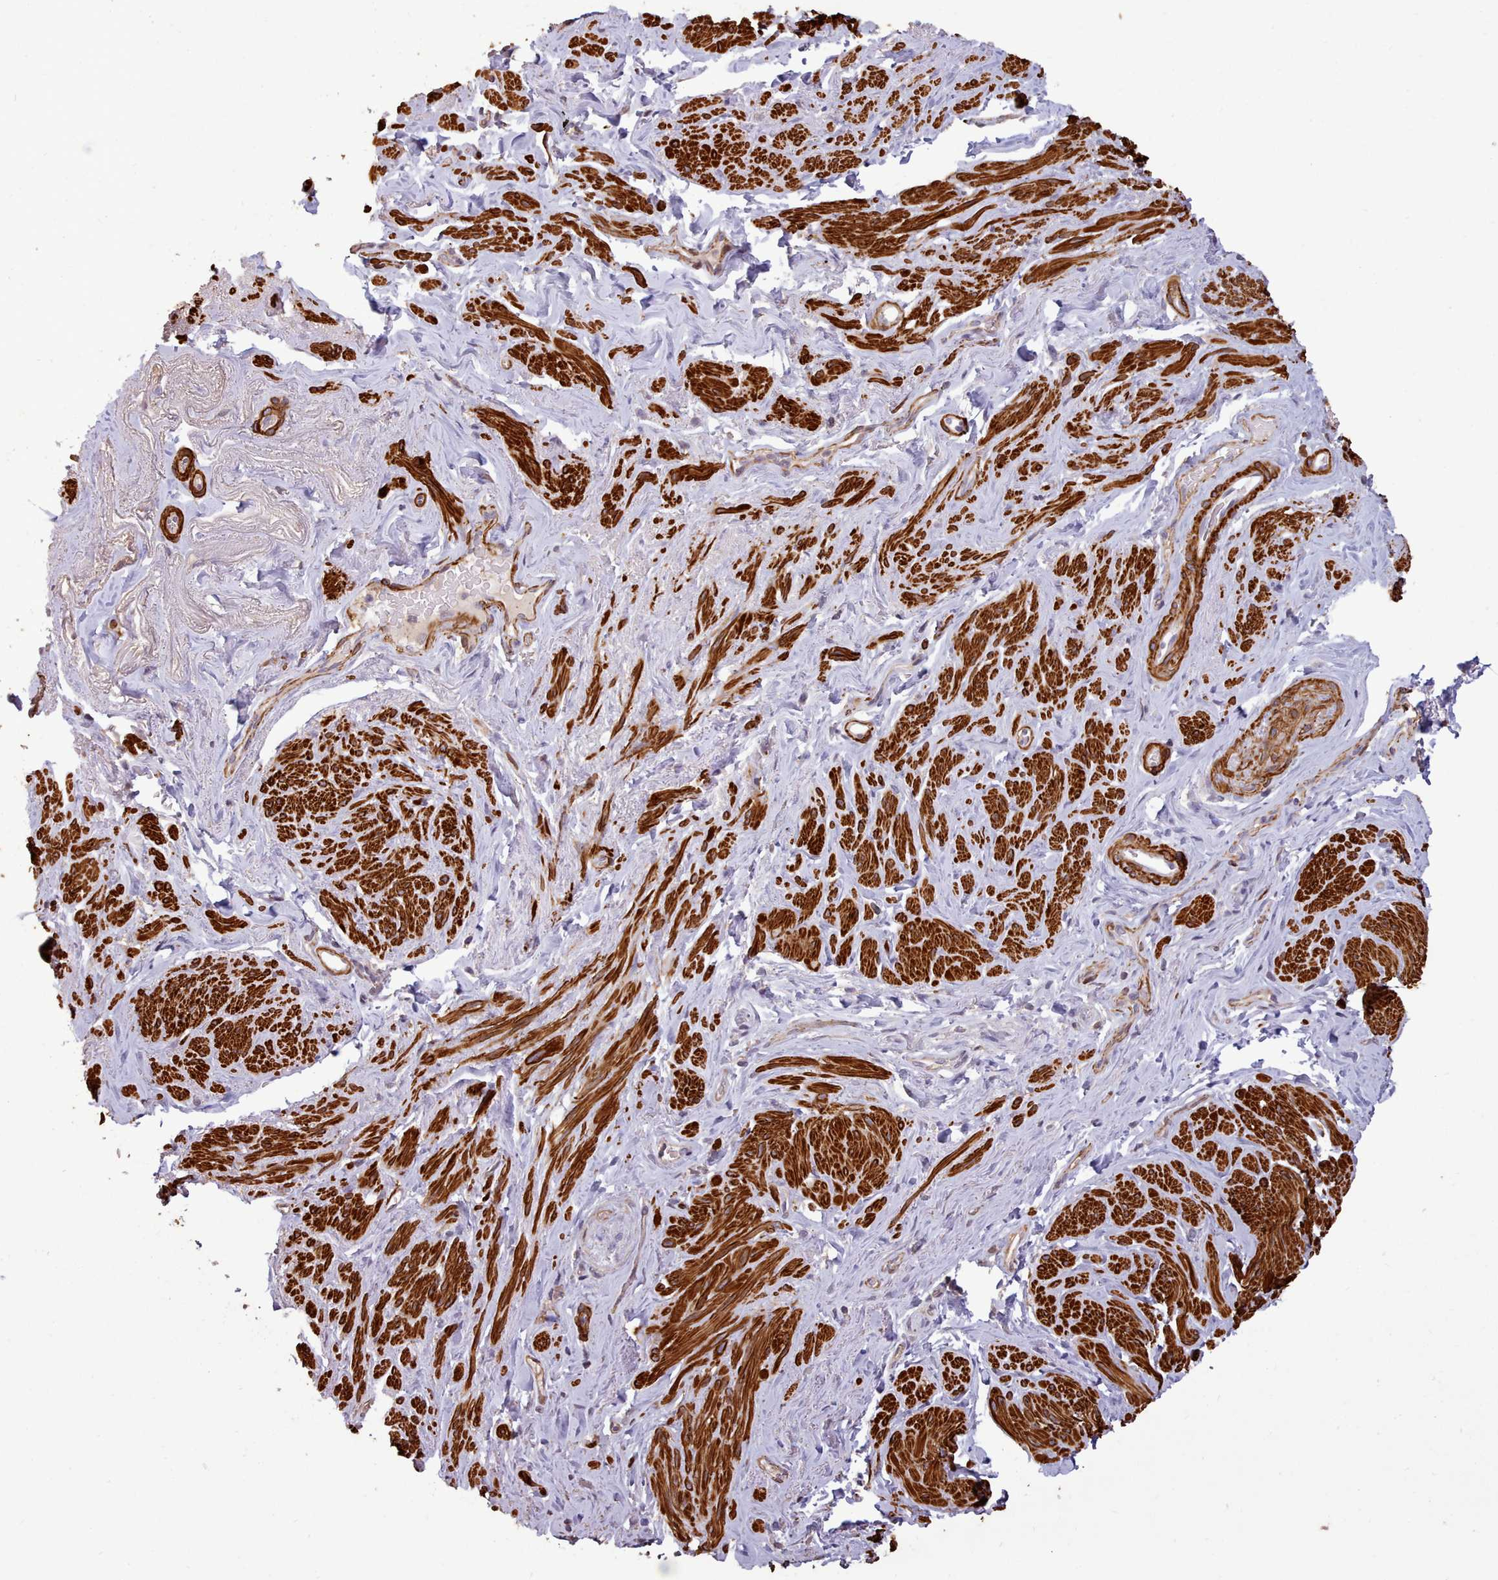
{"staining": {"intensity": "strong", "quantity": ">75%", "location": "cytoplasmic/membranous"}, "tissue": "smooth muscle", "cell_type": "Smooth muscle cells", "image_type": "normal", "snomed": [{"axis": "morphology", "description": "Normal tissue, NOS"}, {"axis": "topography", "description": "Smooth muscle"}, {"axis": "topography", "description": "Peripheral nerve tissue"}], "caption": "Unremarkable smooth muscle shows strong cytoplasmic/membranous positivity in about >75% of smooth muscle cells, visualized by immunohistochemistry. Using DAB (3,3'-diaminobenzidine) (brown) and hematoxylin (blue) stains, captured at high magnification using brightfield microscopy.", "gene": "NLRC4", "patient": {"sex": "male", "age": 69}}